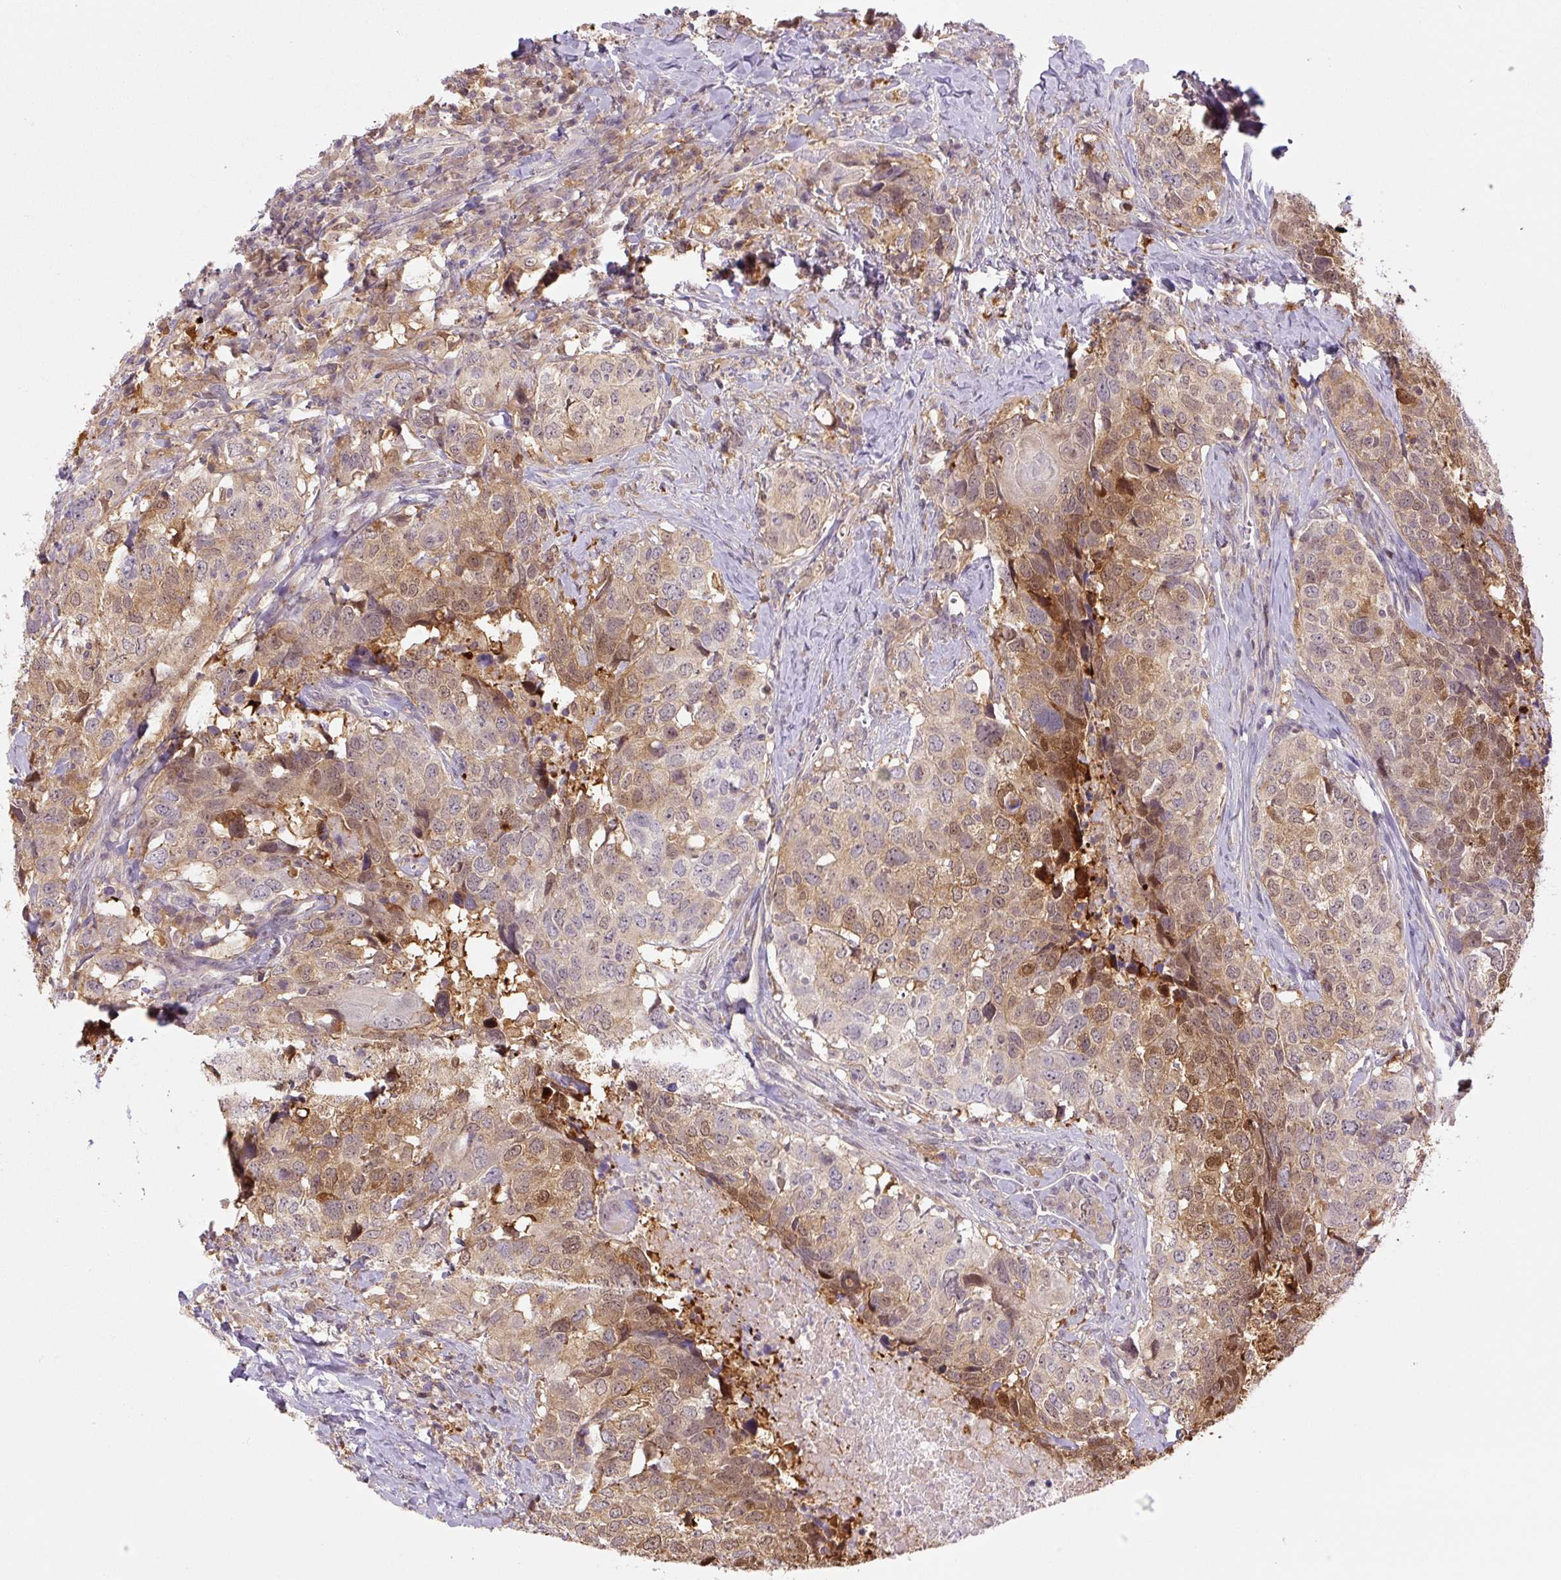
{"staining": {"intensity": "moderate", "quantity": ">75%", "location": "cytoplasmic/membranous"}, "tissue": "head and neck cancer", "cell_type": "Tumor cells", "image_type": "cancer", "snomed": [{"axis": "morphology", "description": "Normal tissue, NOS"}, {"axis": "morphology", "description": "Squamous cell carcinoma, NOS"}, {"axis": "topography", "description": "Skeletal muscle"}, {"axis": "topography", "description": "Vascular tissue"}, {"axis": "topography", "description": "Peripheral nerve tissue"}, {"axis": "topography", "description": "Head-Neck"}], "caption": "Head and neck cancer (squamous cell carcinoma) stained for a protein shows moderate cytoplasmic/membranous positivity in tumor cells. The protein is shown in brown color, while the nuclei are stained blue.", "gene": "SPSB2", "patient": {"sex": "male", "age": 66}}